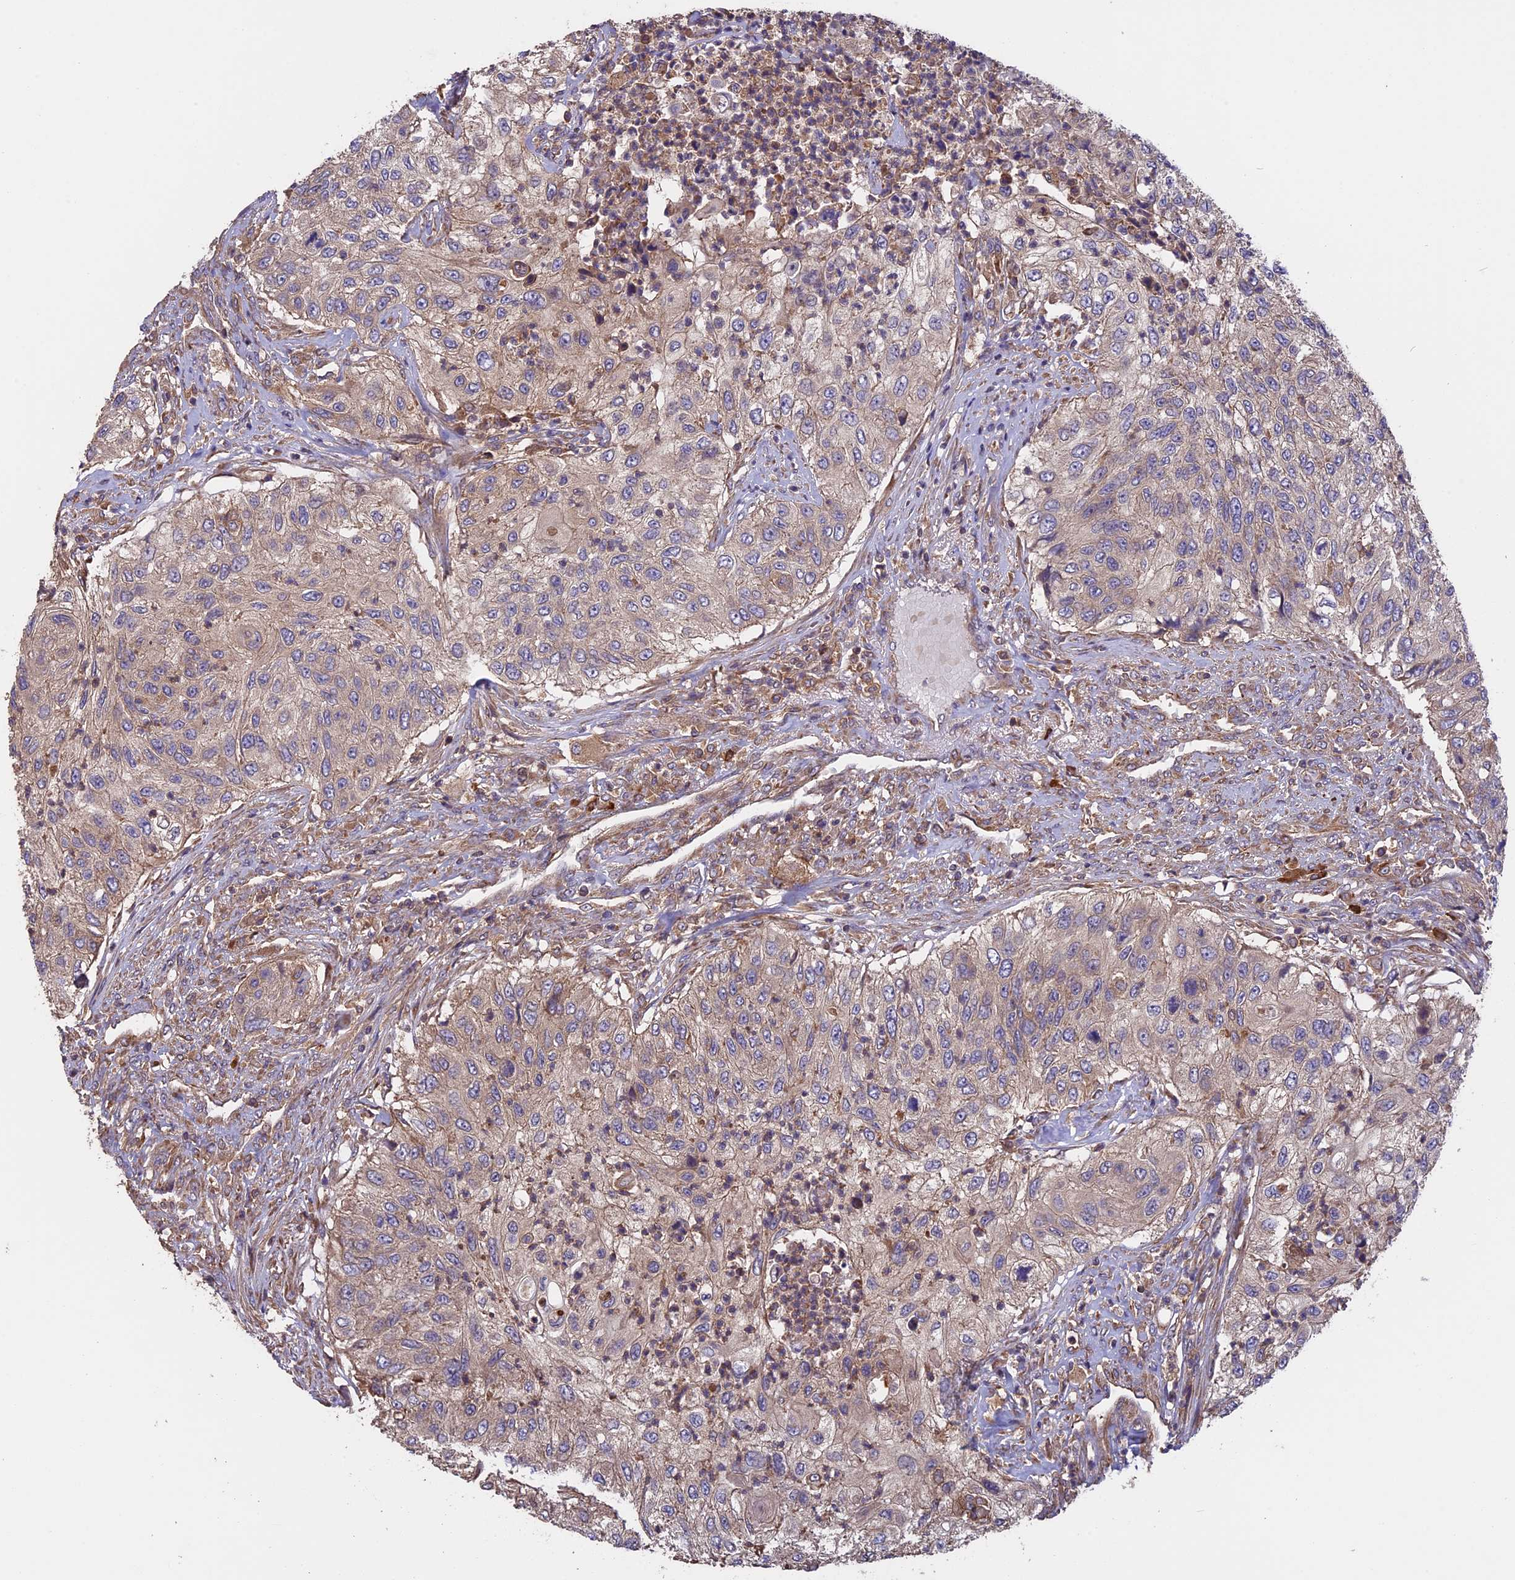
{"staining": {"intensity": "negative", "quantity": "none", "location": "none"}, "tissue": "urothelial cancer", "cell_type": "Tumor cells", "image_type": "cancer", "snomed": [{"axis": "morphology", "description": "Urothelial carcinoma, High grade"}, {"axis": "topography", "description": "Urinary bladder"}], "caption": "Immunohistochemistry (IHC) histopathology image of neoplastic tissue: human urothelial cancer stained with DAB (3,3'-diaminobenzidine) reveals no significant protein positivity in tumor cells. (DAB immunohistochemistry with hematoxylin counter stain).", "gene": "GAS8", "patient": {"sex": "female", "age": 60}}